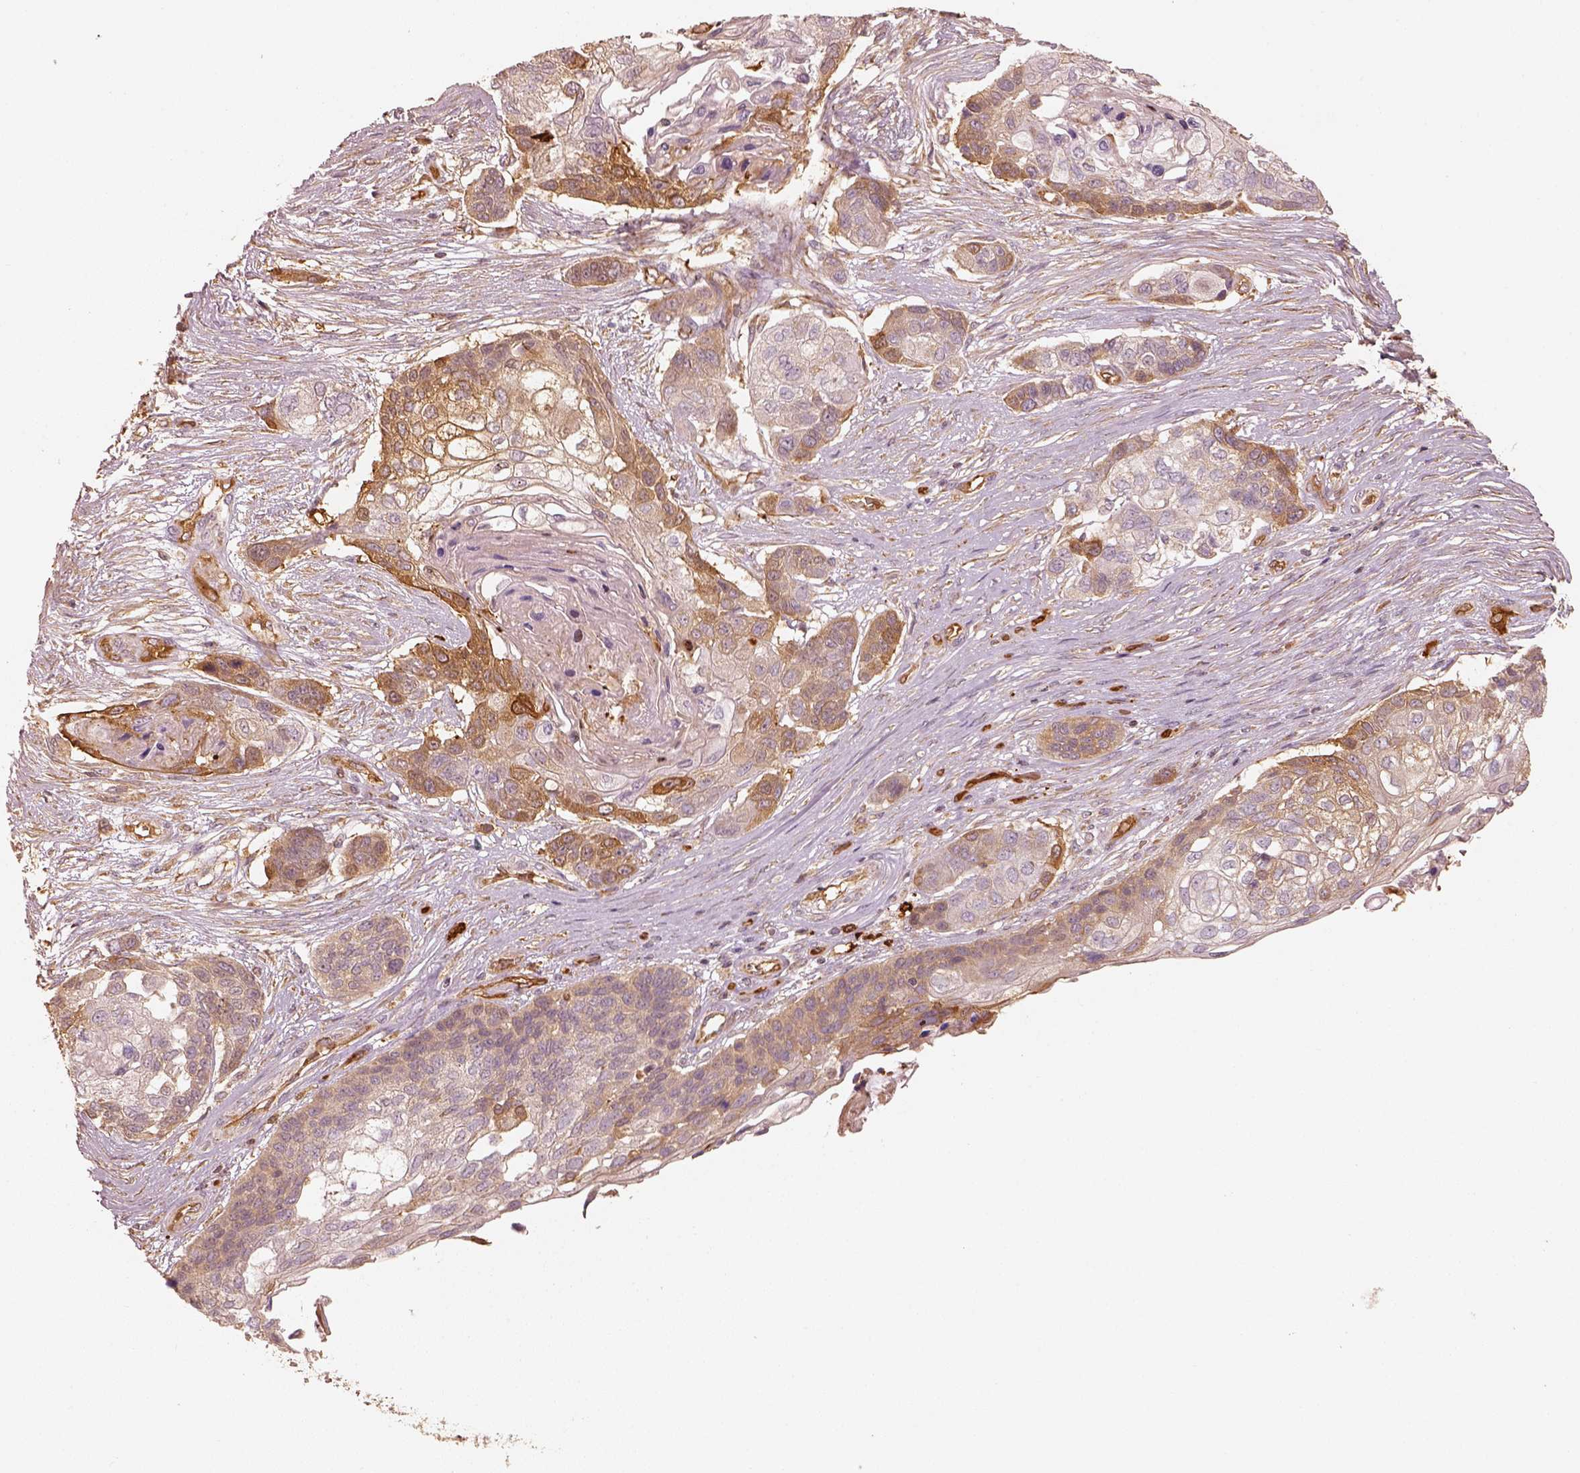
{"staining": {"intensity": "moderate", "quantity": ">75%", "location": "cytoplasmic/membranous"}, "tissue": "lung cancer", "cell_type": "Tumor cells", "image_type": "cancer", "snomed": [{"axis": "morphology", "description": "Squamous cell carcinoma, NOS"}, {"axis": "topography", "description": "Lung"}], "caption": "Approximately >75% of tumor cells in lung squamous cell carcinoma exhibit moderate cytoplasmic/membranous protein positivity as visualized by brown immunohistochemical staining.", "gene": "FSCN1", "patient": {"sex": "male", "age": 69}}